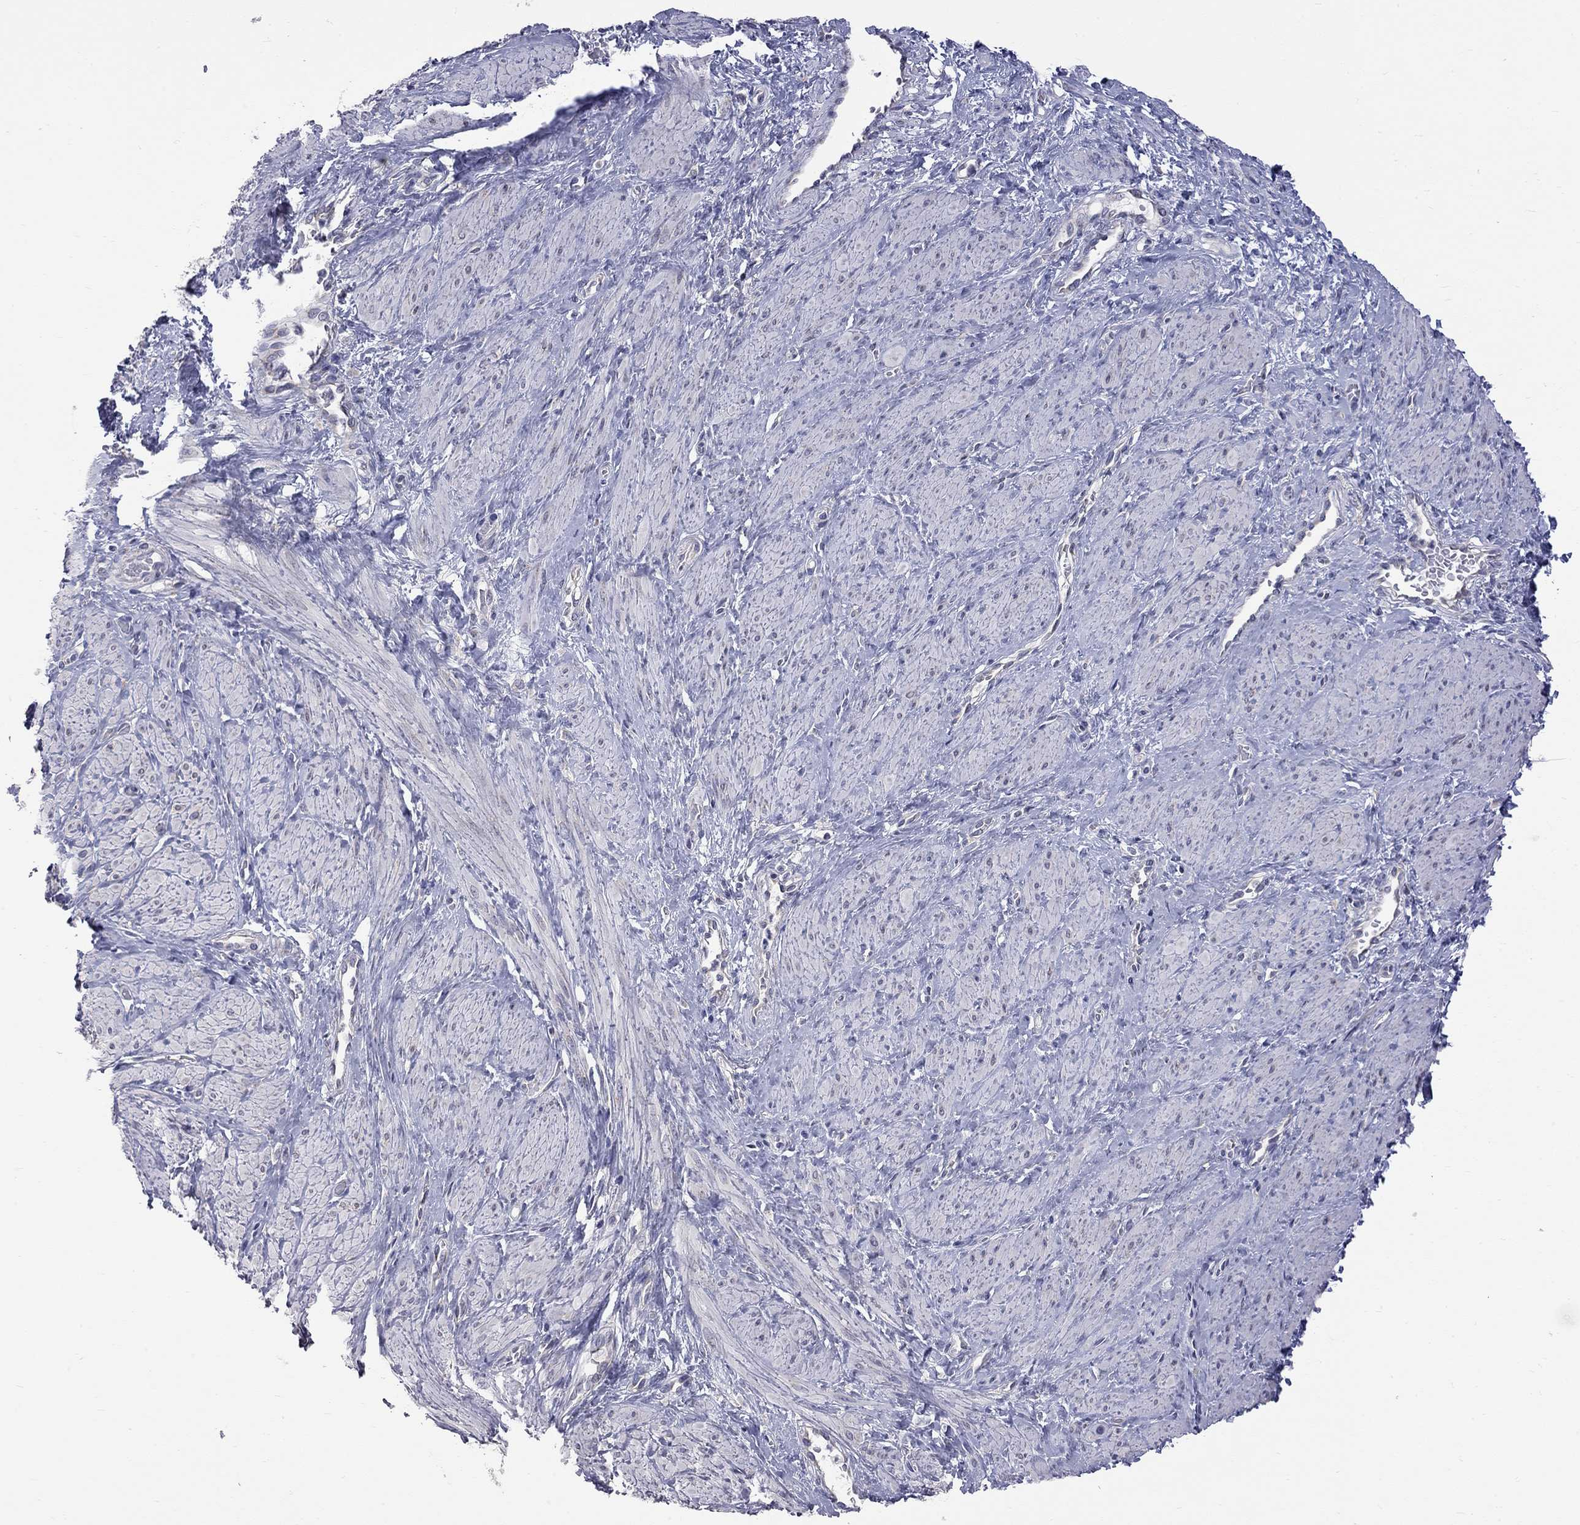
{"staining": {"intensity": "negative", "quantity": "none", "location": "none"}, "tissue": "smooth muscle", "cell_type": "Smooth muscle cells", "image_type": "normal", "snomed": [{"axis": "morphology", "description": "Normal tissue, NOS"}, {"axis": "topography", "description": "Smooth muscle"}, {"axis": "topography", "description": "Uterus"}], "caption": "An immunohistochemistry micrograph of normal smooth muscle is shown. There is no staining in smooth muscle cells of smooth muscle.", "gene": "OPRK1", "patient": {"sex": "female", "age": 39}}